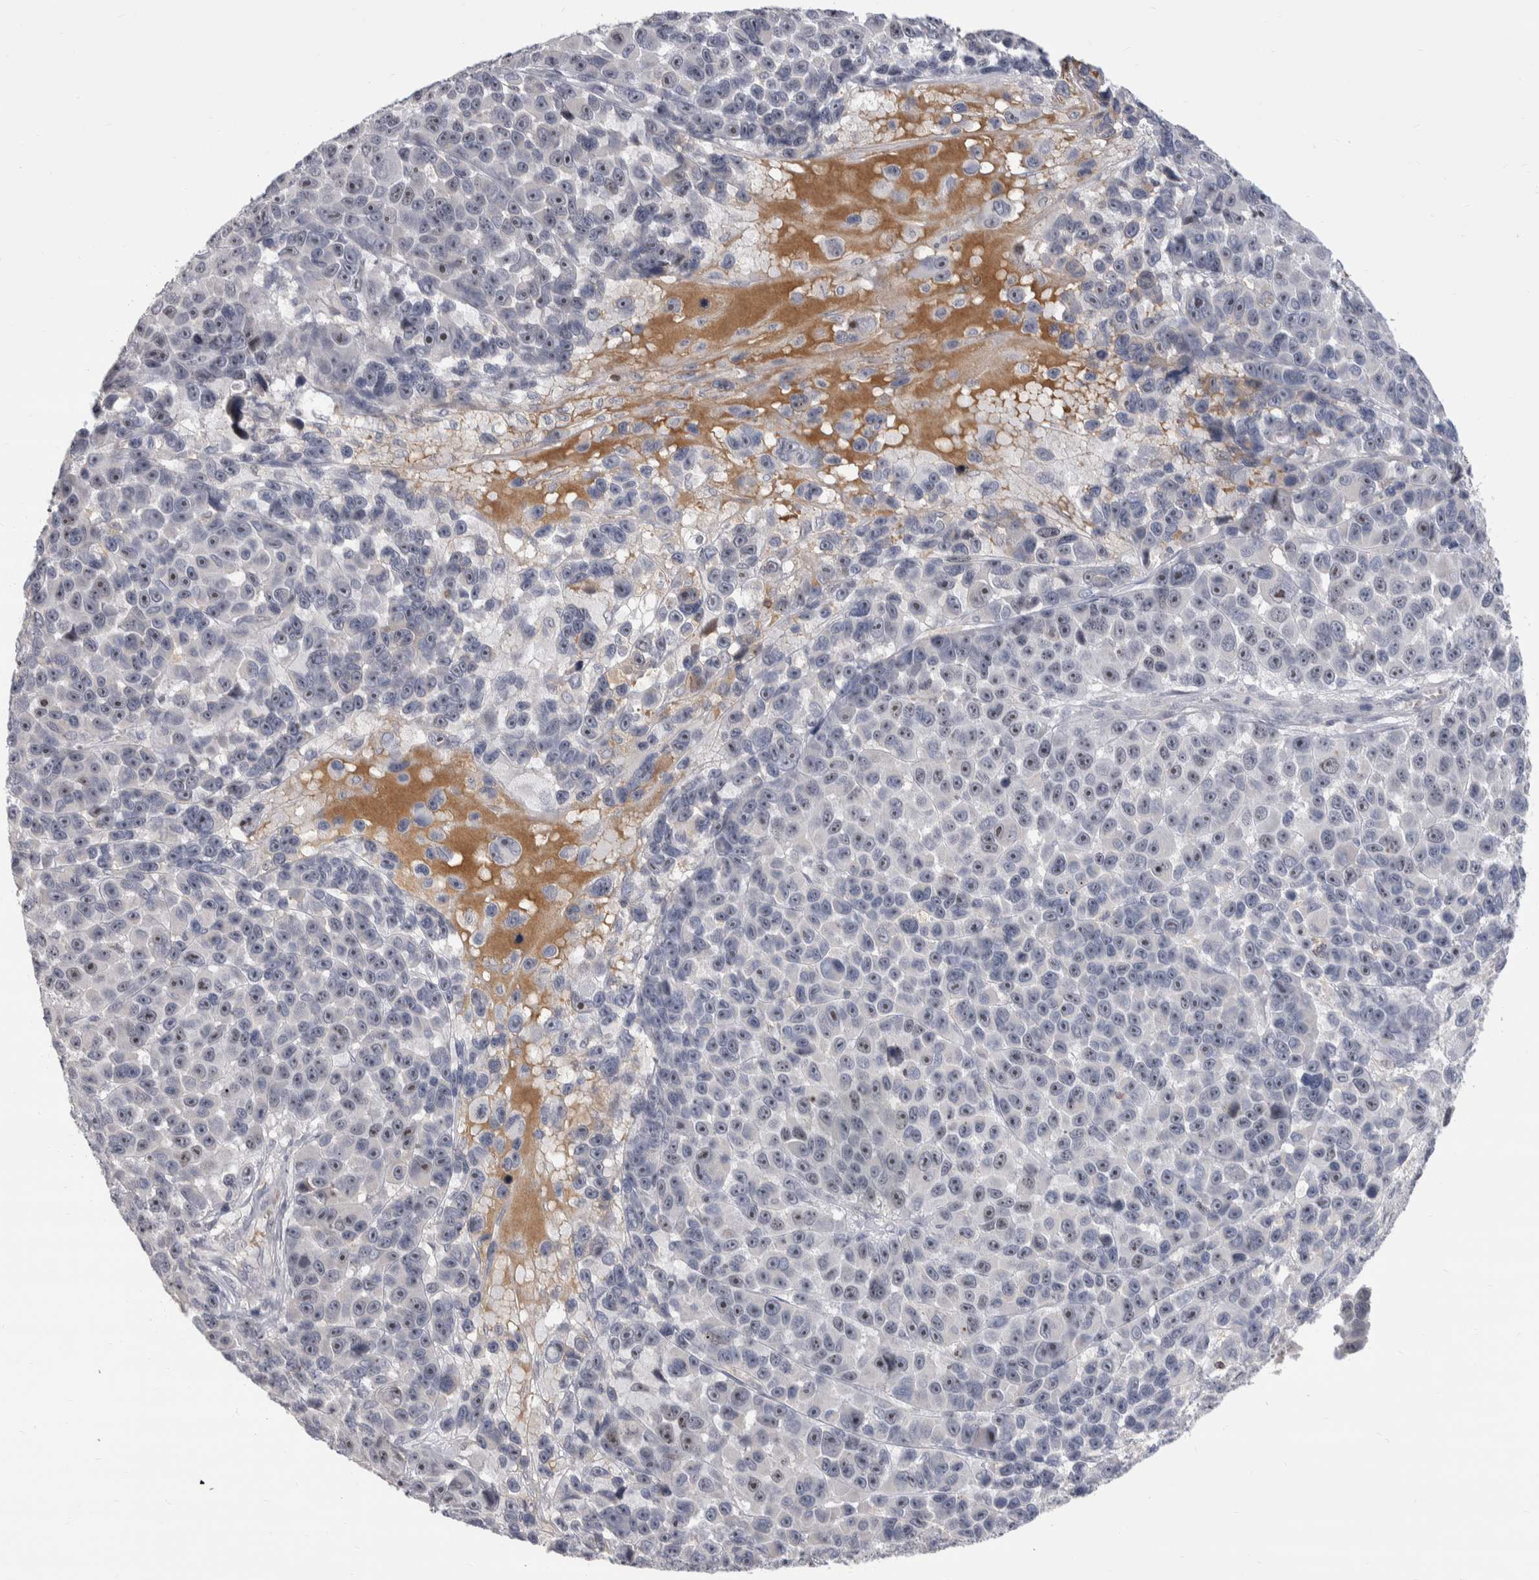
{"staining": {"intensity": "moderate", "quantity": "25%-75%", "location": "nuclear"}, "tissue": "melanoma", "cell_type": "Tumor cells", "image_type": "cancer", "snomed": [{"axis": "morphology", "description": "Malignant melanoma, NOS"}, {"axis": "topography", "description": "Skin"}], "caption": "Immunohistochemistry (IHC) staining of malignant melanoma, which exhibits medium levels of moderate nuclear expression in approximately 25%-75% of tumor cells indicating moderate nuclear protein positivity. The staining was performed using DAB (brown) for protein detection and nuclei were counterstained in hematoxylin (blue).", "gene": "CEP295NL", "patient": {"sex": "male", "age": 53}}